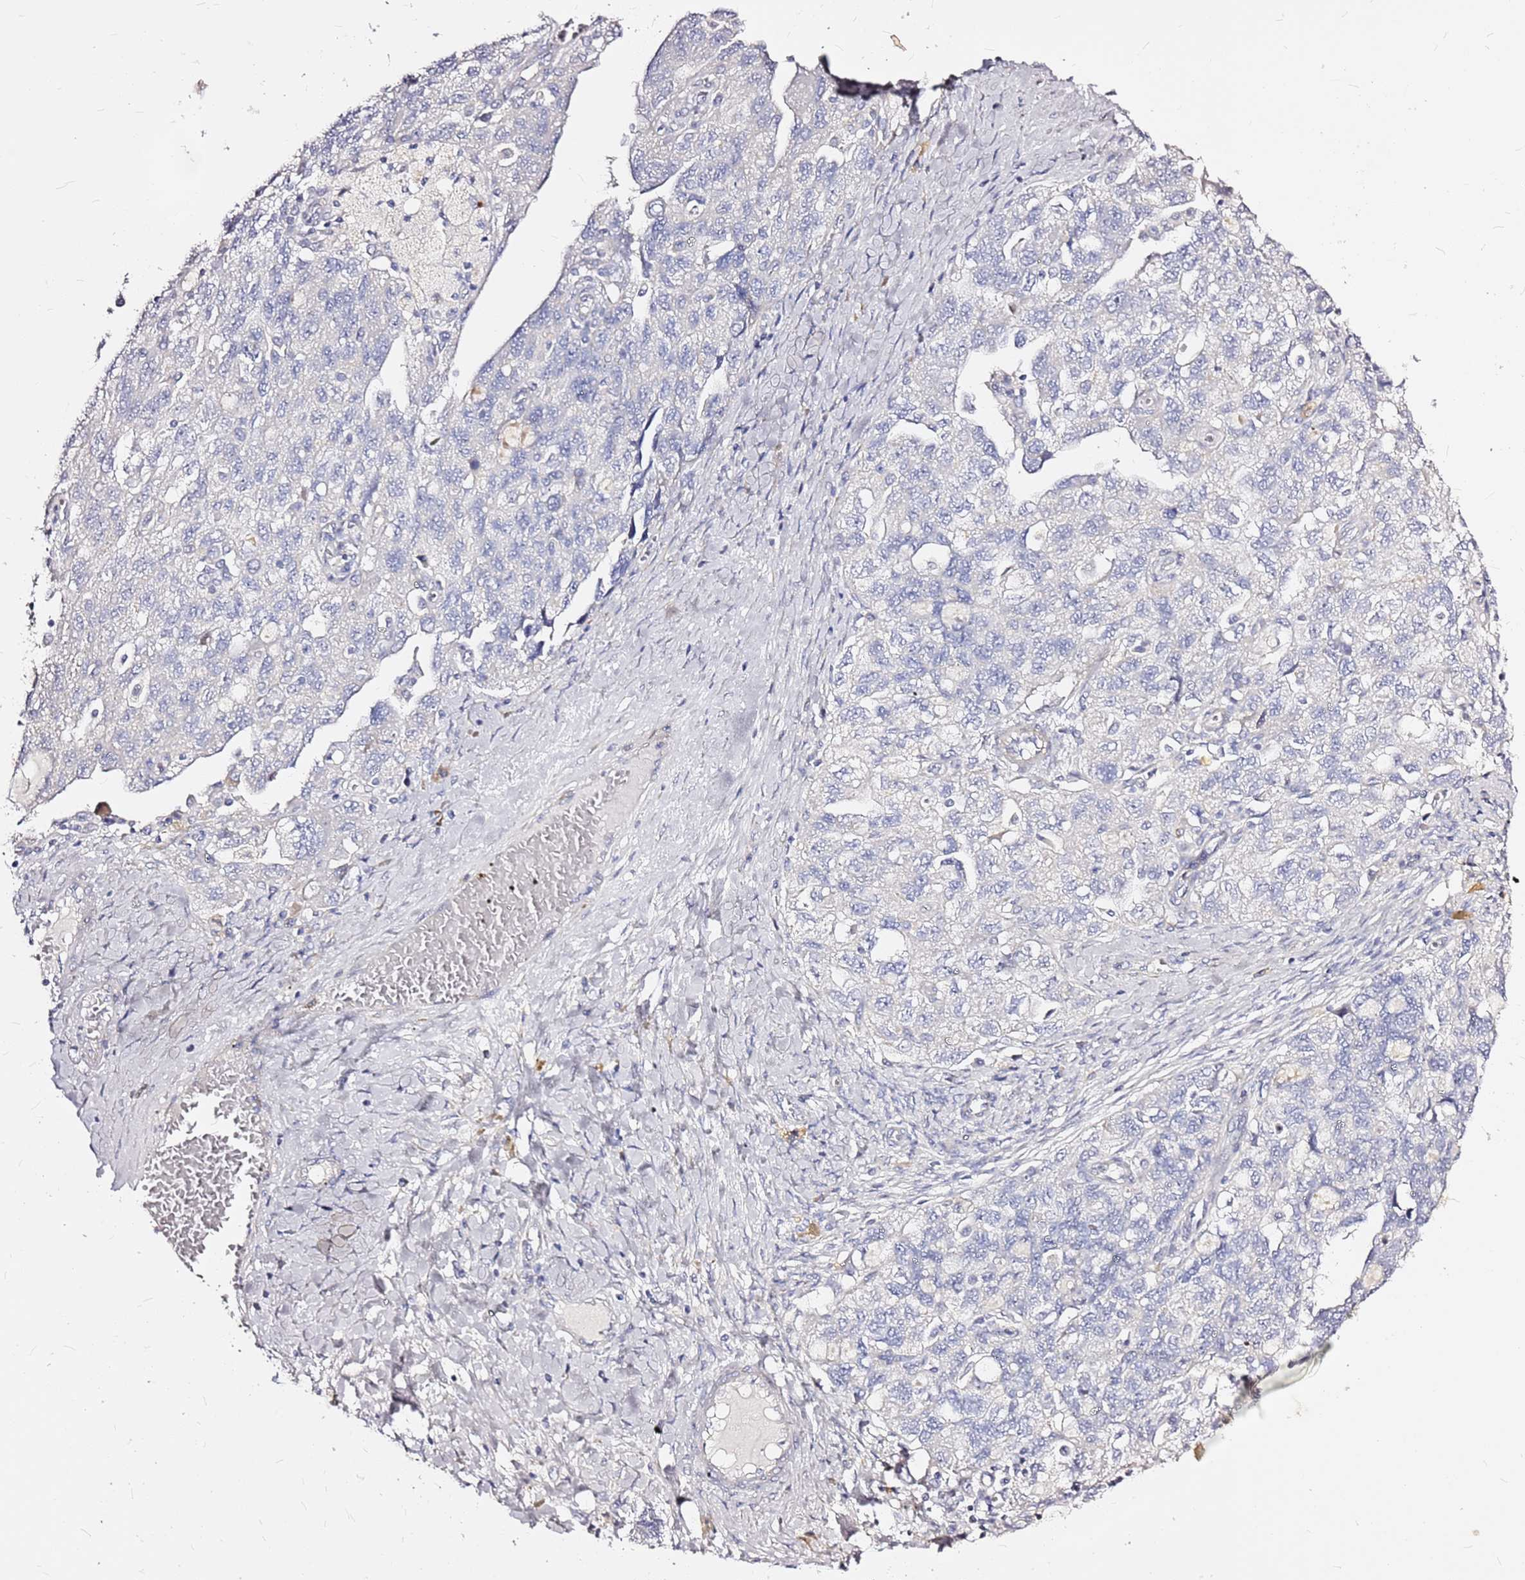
{"staining": {"intensity": "negative", "quantity": "none", "location": "none"}, "tissue": "ovarian cancer", "cell_type": "Tumor cells", "image_type": "cancer", "snomed": [{"axis": "morphology", "description": "Carcinoma, NOS"}, {"axis": "morphology", "description": "Cystadenocarcinoma, serous, NOS"}, {"axis": "topography", "description": "Ovary"}], "caption": "Immunohistochemical staining of serous cystadenocarcinoma (ovarian) demonstrates no significant staining in tumor cells.", "gene": "CASD1", "patient": {"sex": "female", "age": 69}}